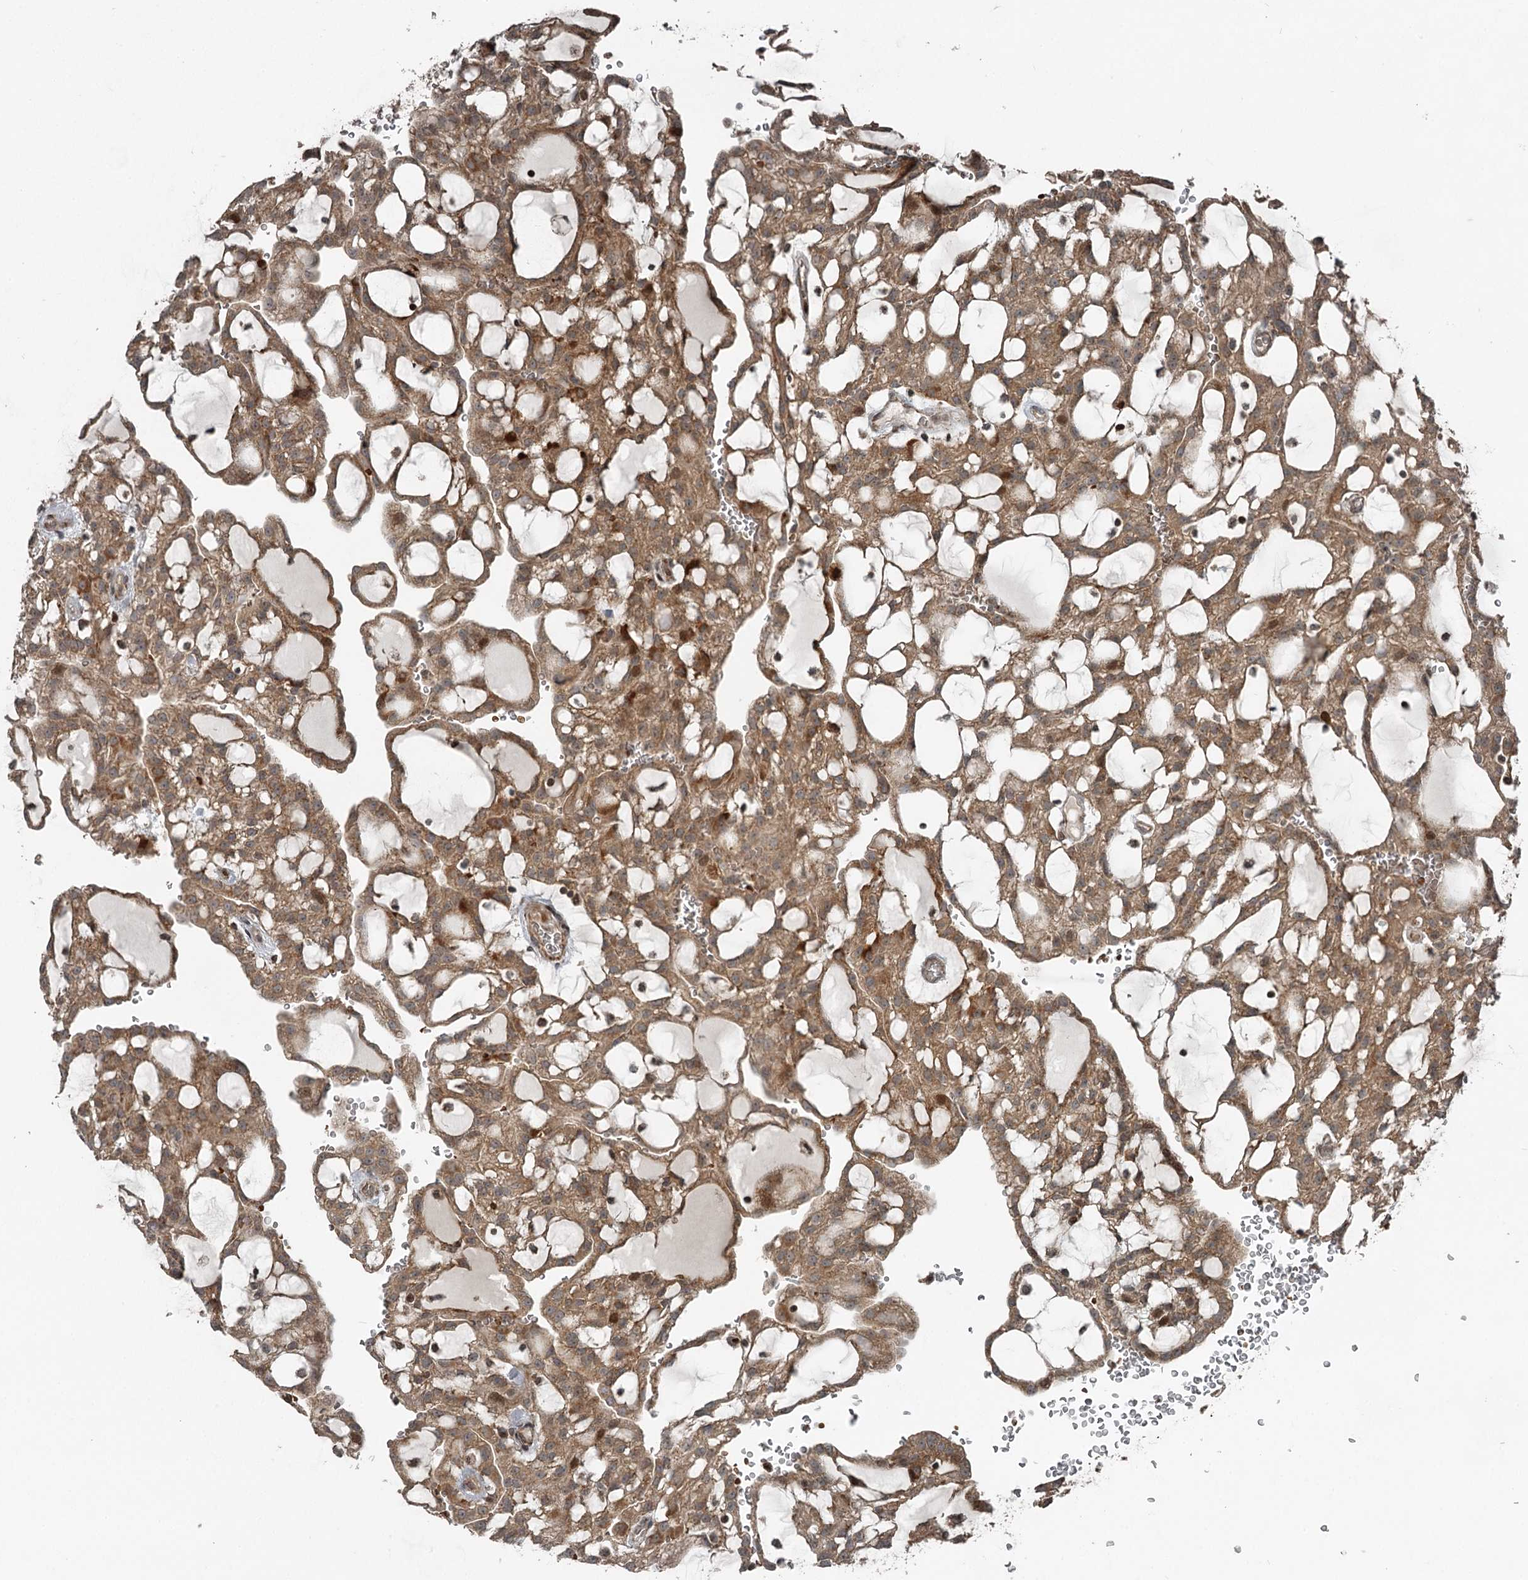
{"staining": {"intensity": "moderate", "quantity": ">75%", "location": "cytoplasmic/membranous"}, "tissue": "renal cancer", "cell_type": "Tumor cells", "image_type": "cancer", "snomed": [{"axis": "morphology", "description": "Adenocarcinoma, NOS"}, {"axis": "topography", "description": "Kidney"}], "caption": "Tumor cells display medium levels of moderate cytoplasmic/membranous expression in about >75% of cells in renal adenocarcinoma.", "gene": "RASSF8", "patient": {"sex": "male", "age": 63}}